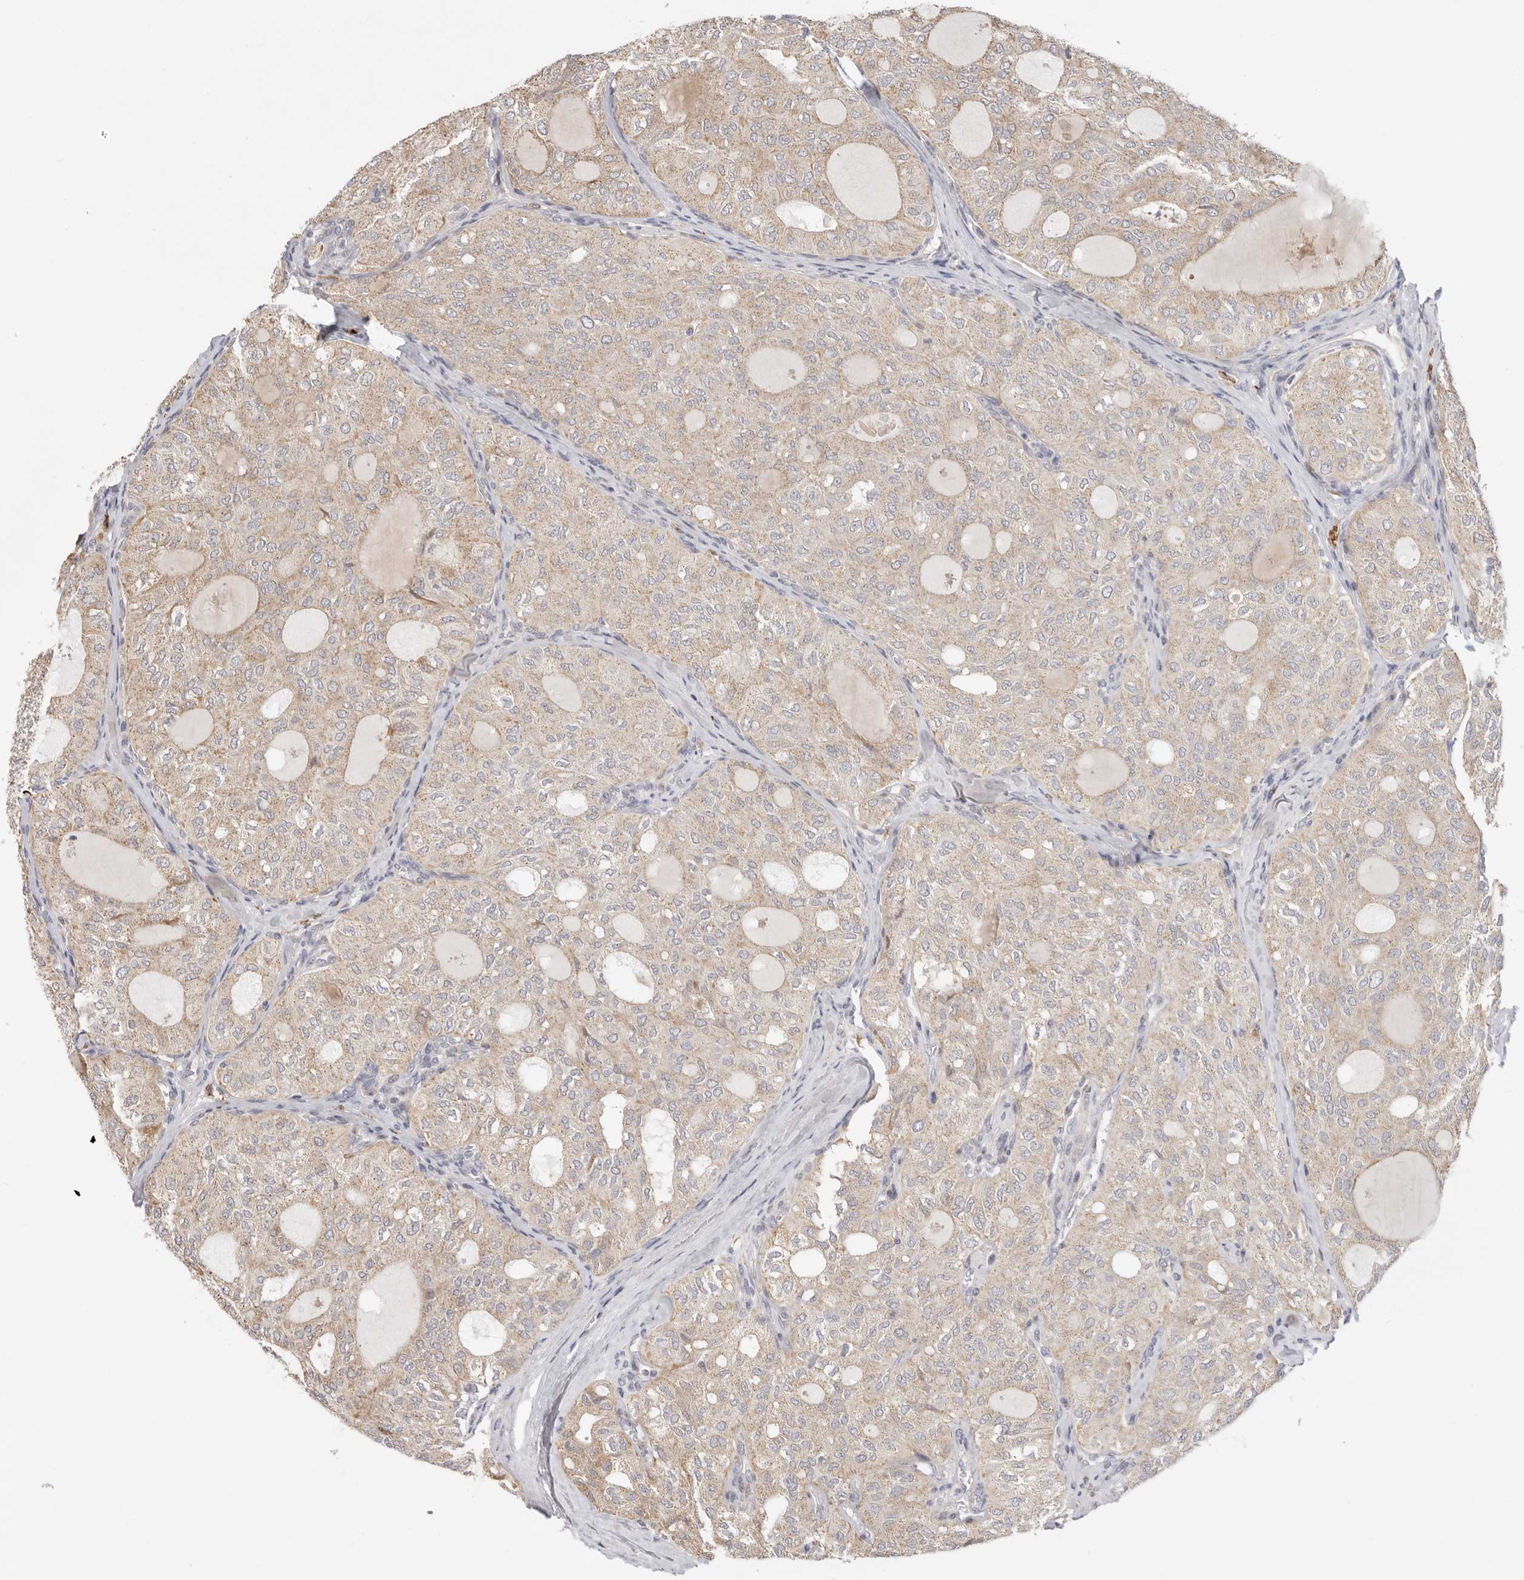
{"staining": {"intensity": "weak", "quantity": "25%-75%", "location": "cytoplasmic/membranous"}, "tissue": "thyroid cancer", "cell_type": "Tumor cells", "image_type": "cancer", "snomed": [{"axis": "morphology", "description": "Follicular adenoma carcinoma, NOS"}, {"axis": "topography", "description": "Thyroid gland"}], "caption": "Immunohistochemical staining of thyroid cancer (follicular adenoma carcinoma) shows low levels of weak cytoplasmic/membranous protein staining in approximately 25%-75% of tumor cells.", "gene": "USH1C", "patient": {"sex": "male", "age": 75}}